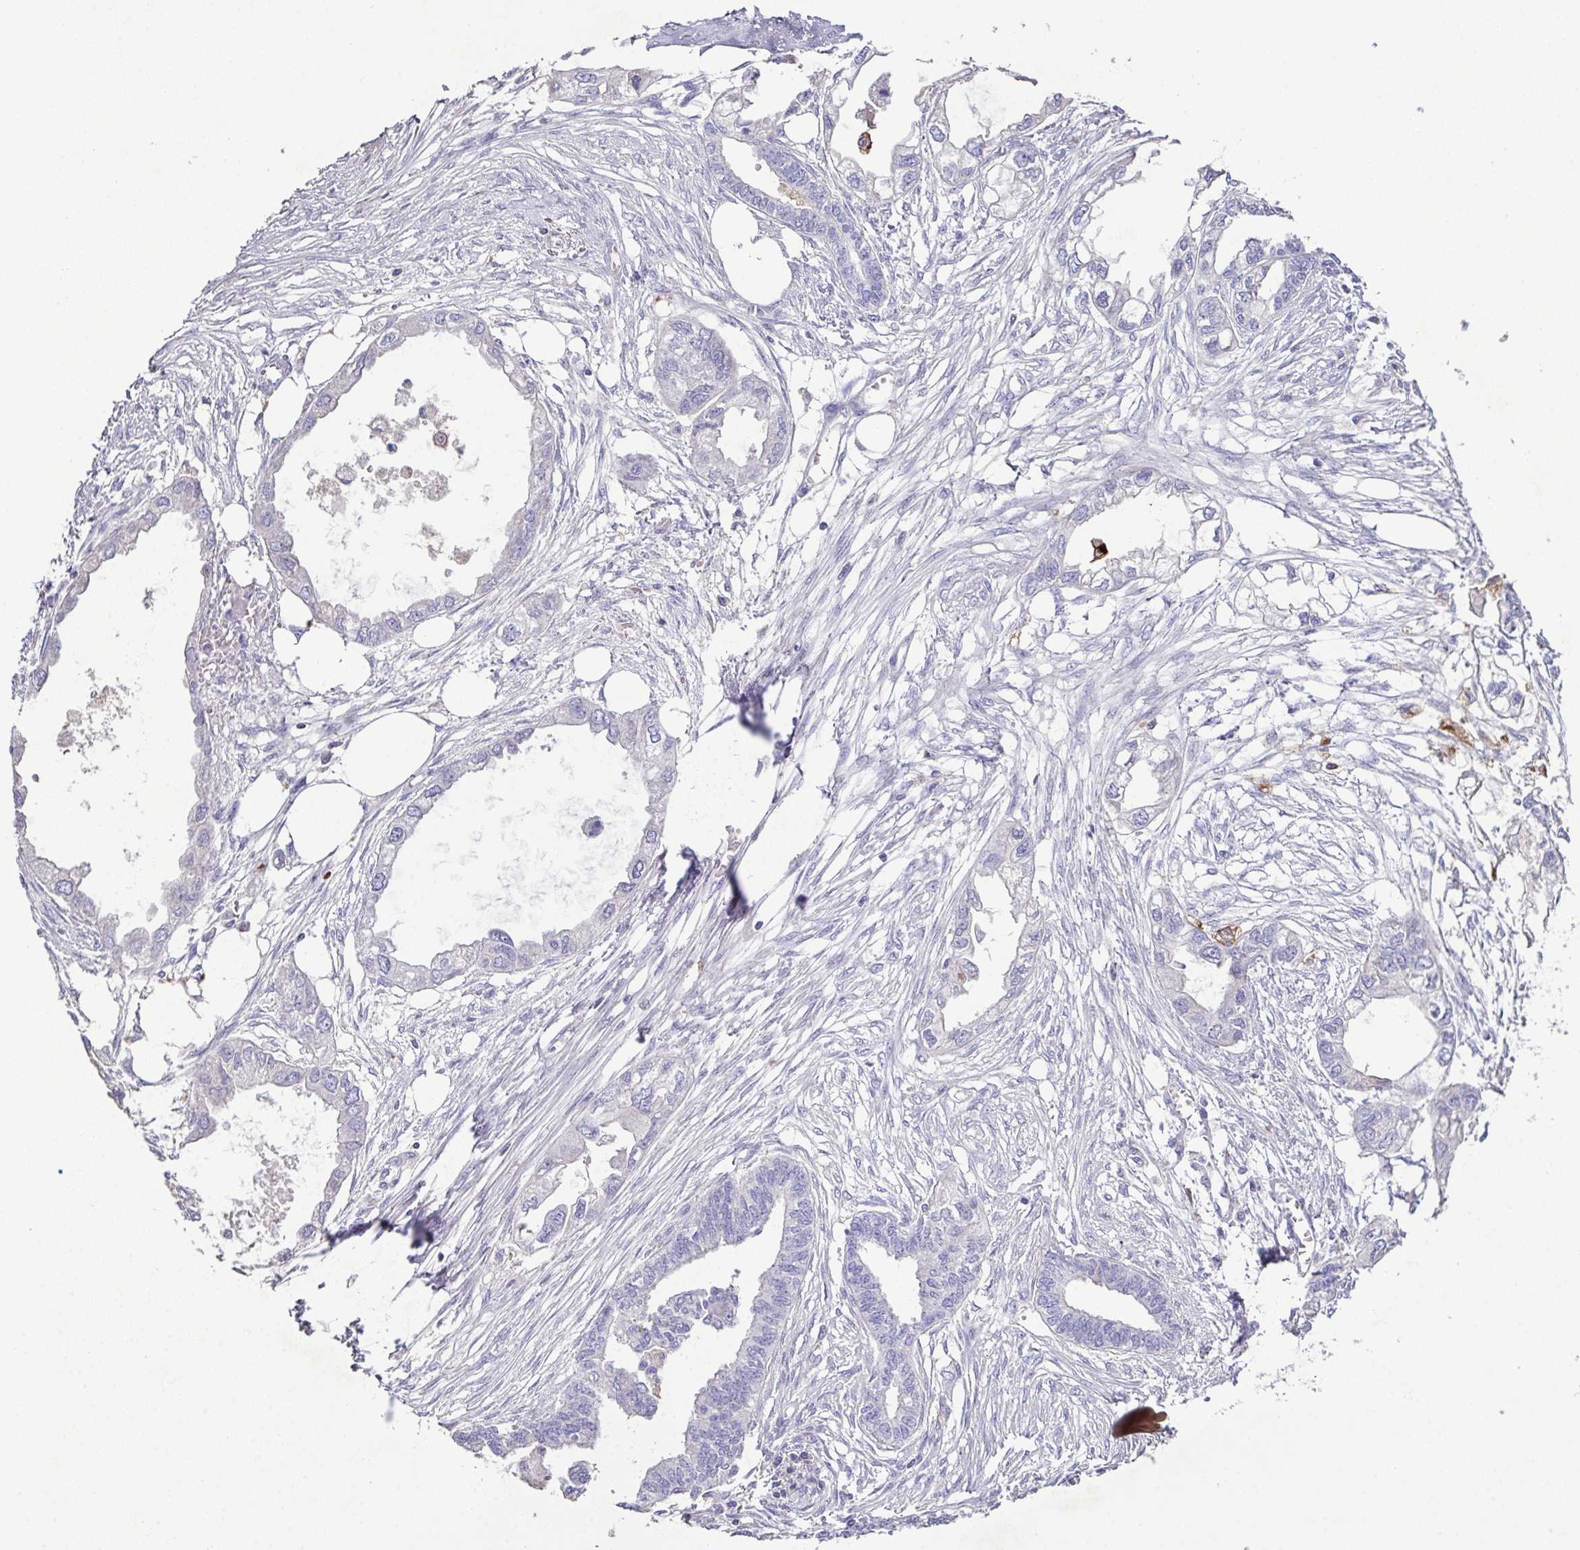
{"staining": {"intensity": "negative", "quantity": "none", "location": "none"}, "tissue": "endometrial cancer", "cell_type": "Tumor cells", "image_type": "cancer", "snomed": [{"axis": "morphology", "description": "Adenocarcinoma, NOS"}, {"axis": "morphology", "description": "Adenocarcinoma, metastatic, NOS"}, {"axis": "topography", "description": "Adipose tissue"}, {"axis": "topography", "description": "Endometrium"}], "caption": "Immunohistochemistry micrograph of human metastatic adenocarcinoma (endometrial) stained for a protein (brown), which shows no expression in tumor cells.", "gene": "MARCO", "patient": {"sex": "female", "age": 67}}